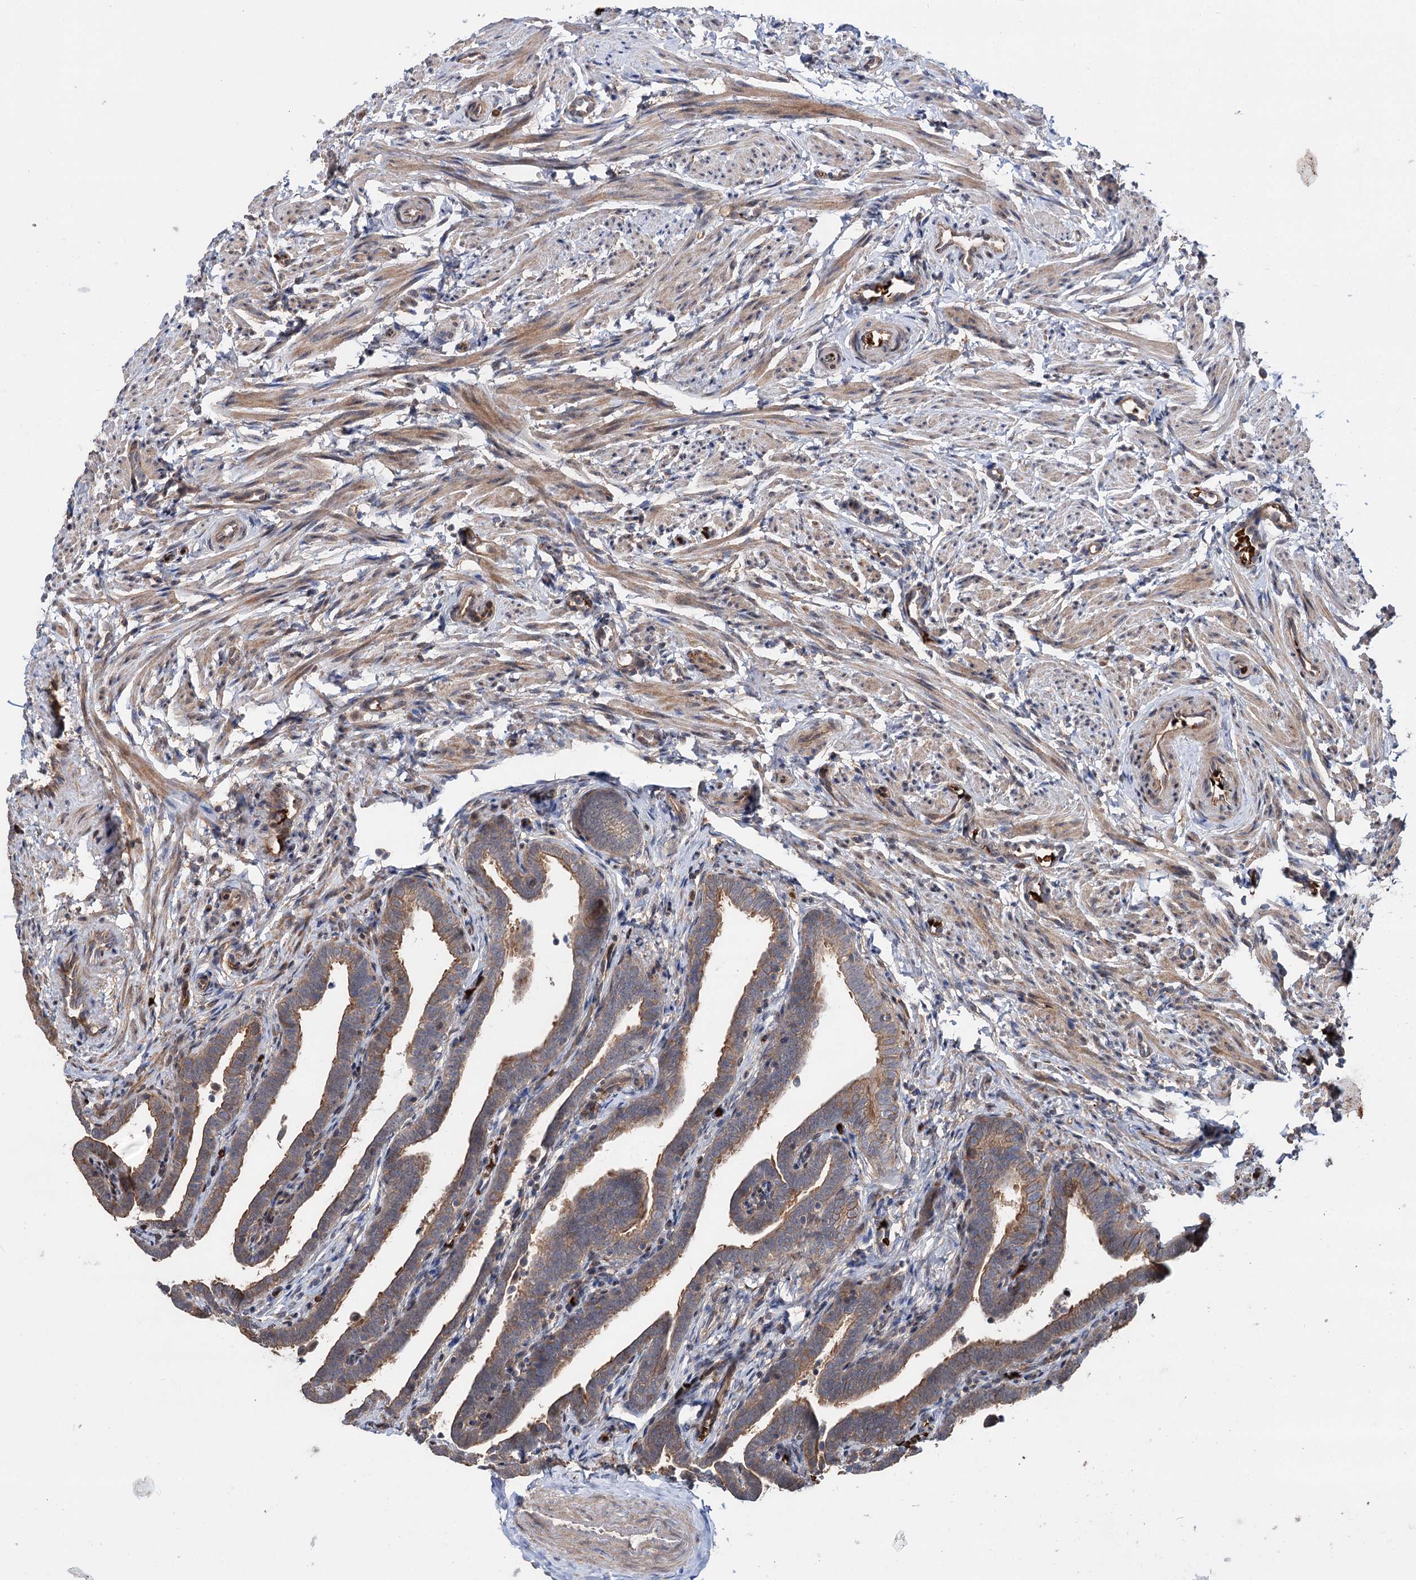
{"staining": {"intensity": "moderate", "quantity": ">75%", "location": "cytoplasmic/membranous"}, "tissue": "fallopian tube", "cell_type": "Glandular cells", "image_type": "normal", "snomed": [{"axis": "morphology", "description": "Normal tissue, NOS"}, {"axis": "topography", "description": "Fallopian tube"}], "caption": "The micrograph shows immunohistochemical staining of unremarkable fallopian tube. There is moderate cytoplasmic/membranous expression is identified in about >75% of glandular cells.", "gene": "PTDSS2", "patient": {"sex": "female", "age": 36}}